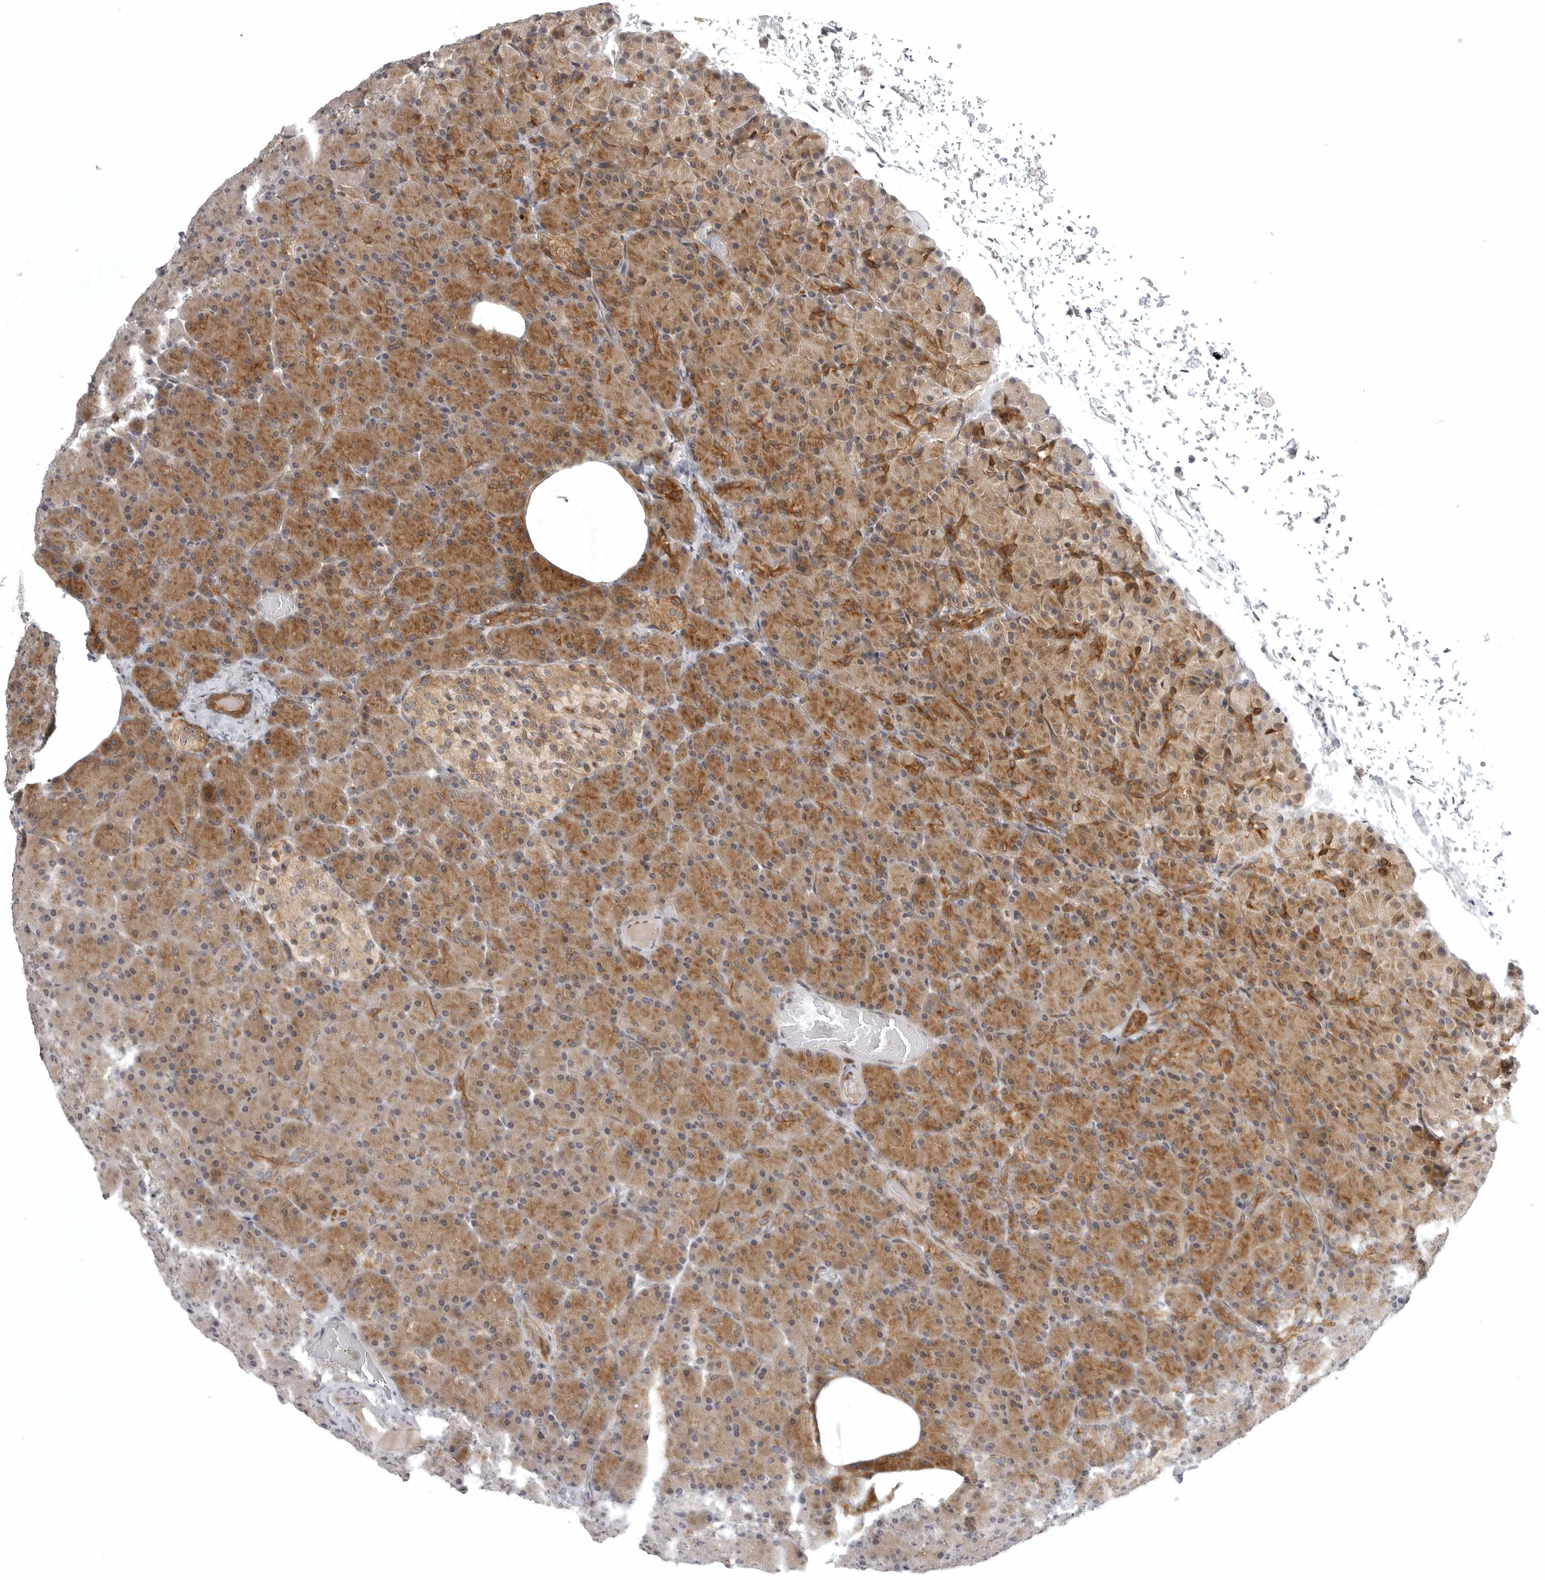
{"staining": {"intensity": "moderate", "quantity": ">75%", "location": "cytoplasmic/membranous"}, "tissue": "pancreas", "cell_type": "Exocrine glandular cells", "image_type": "normal", "snomed": [{"axis": "morphology", "description": "Normal tissue, NOS"}, {"axis": "topography", "description": "Pancreas"}], "caption": "DAB immunohistochemical staining of benign pancreas displays moderate cytoplasmic/membranous protein staining in about >75% of exocrine glandular cells.", "gene": "CD300LD", "patient": {"sex": "female", "age": 43}}